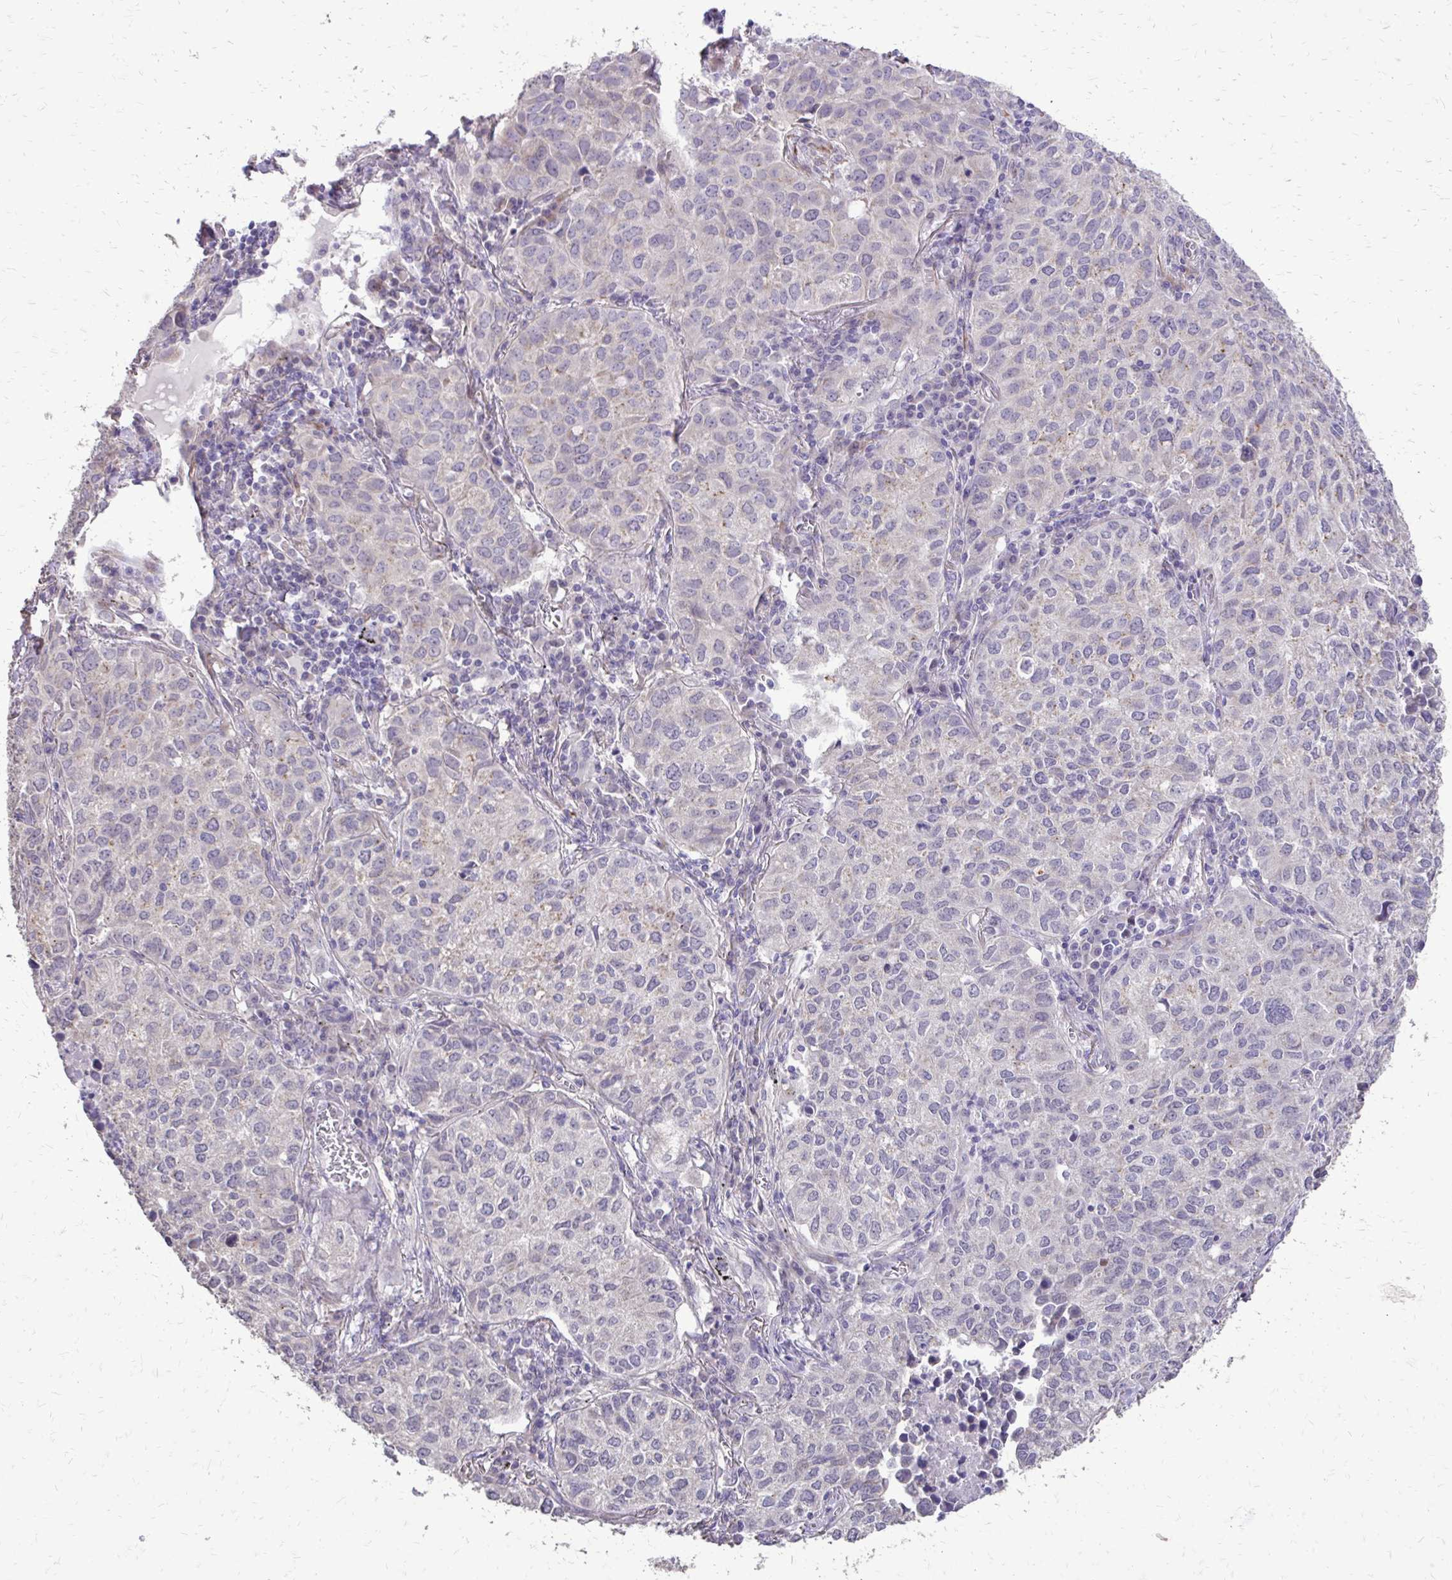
{"staining": {"intensity": "negative", "quantity": "none", "location": "none"}, "tissue": "lung cancer", "cell_type": "Tumor cells", "image_type": "cancer", "snomed": [{"axis": "morphology", "description": "Adenocarcinoma, NOS"}, {"axis": "topography", "description": "Lung"}], "caption": "Image shows no significant protein positivity in tumor cells of lung cancer.", "gene": "MYORG", "patient": {"sex": "female", "age": 50}}